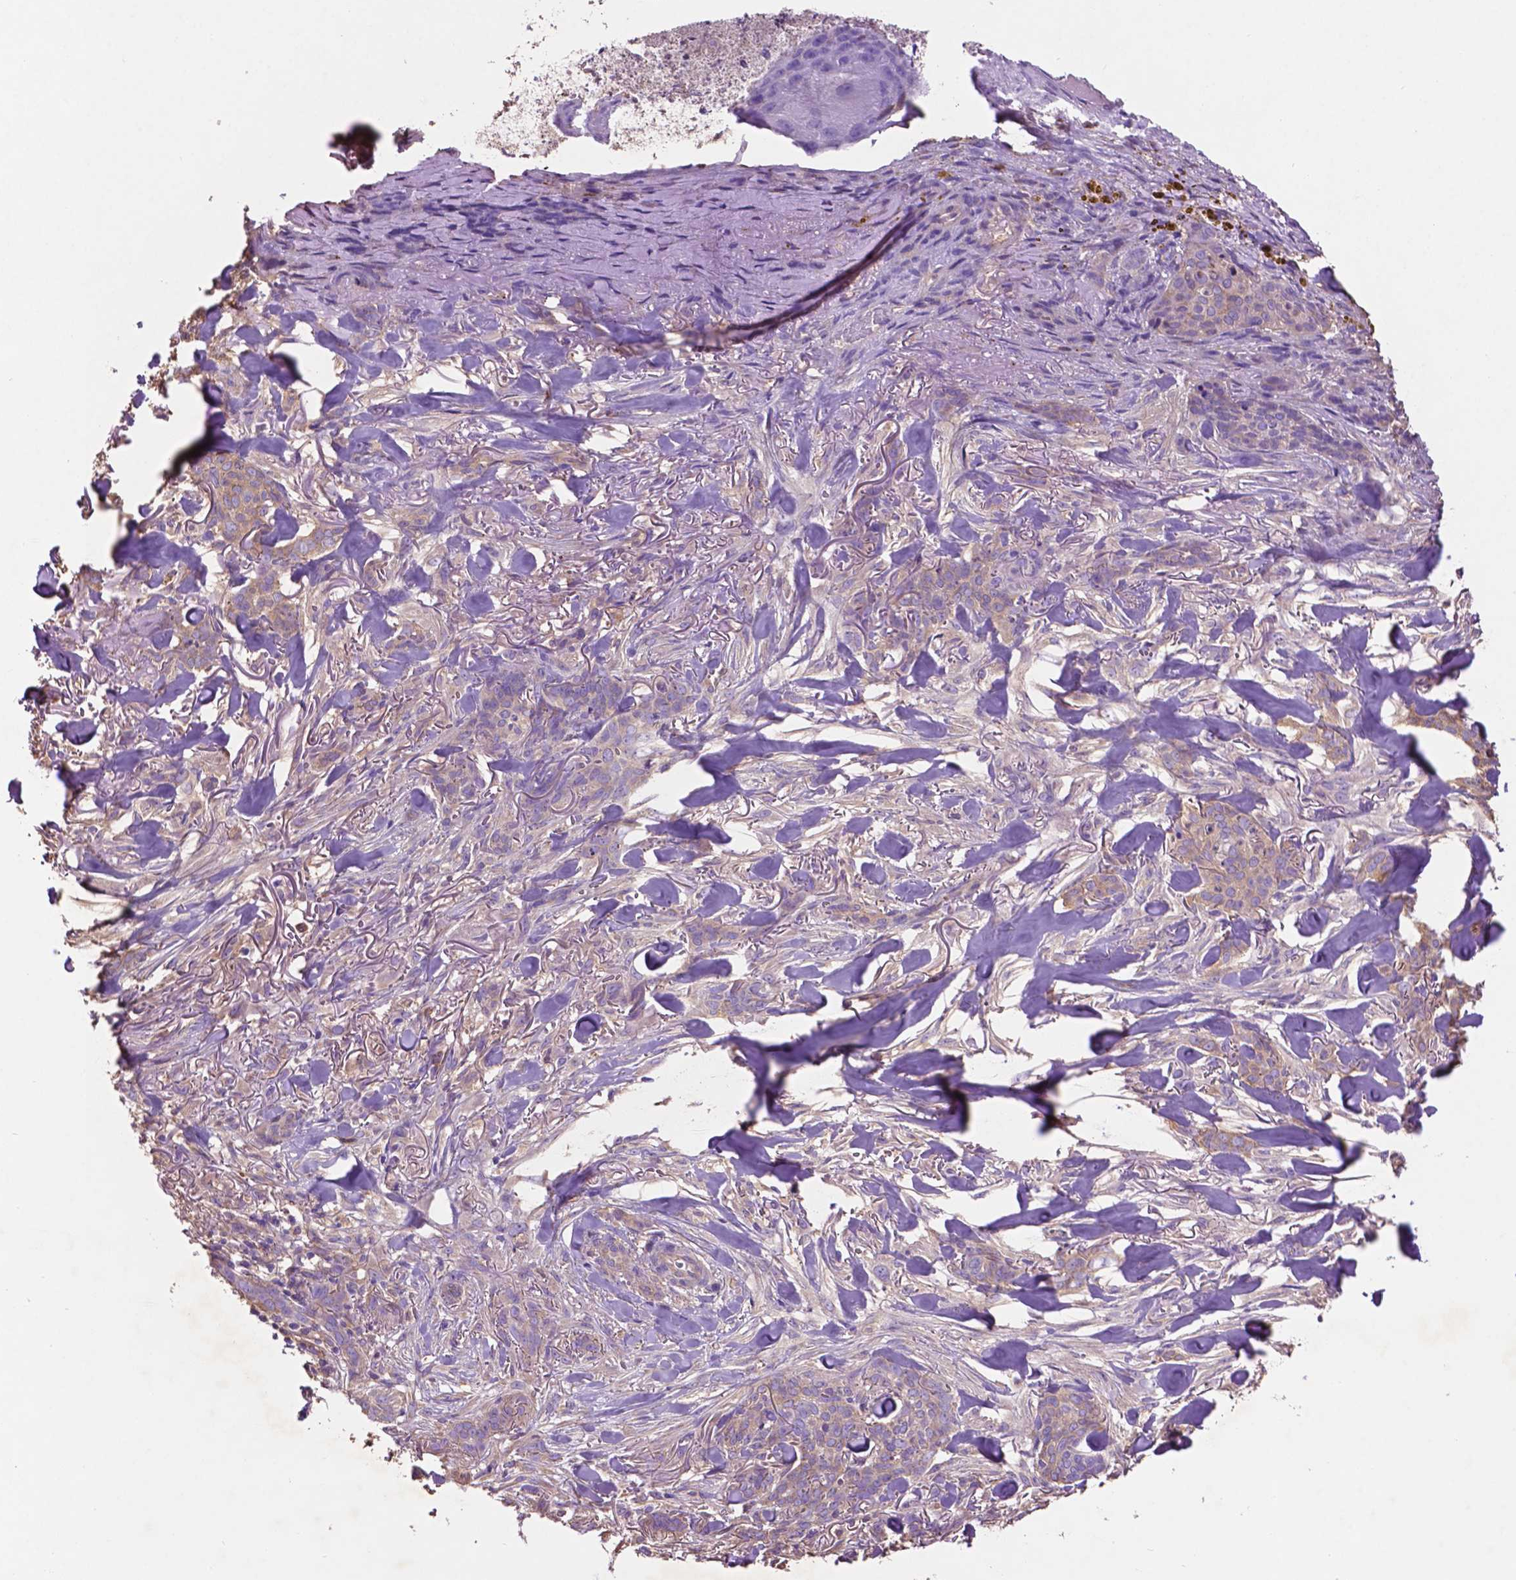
{"staining": {"intensity": "weak", "quantity": "<25%", "location": "cytoplasmic/membranous"}, "tissue": "skin cancer", "cell_type": "Tumor cells", "image_type": "cancer", "snomed": [{"axis": "morphology", "description": "Basal cell carcinoma"}, {"axis": "topography", "description": "Skin"}], "caption": "Immunohistochemistry (IHC) micrograph of human skin cancer stained for a protein (brown), which displays no positivity in tumor cells.", "gene": "GDPD5", "patient": {"sex": "female", "age": 61}}